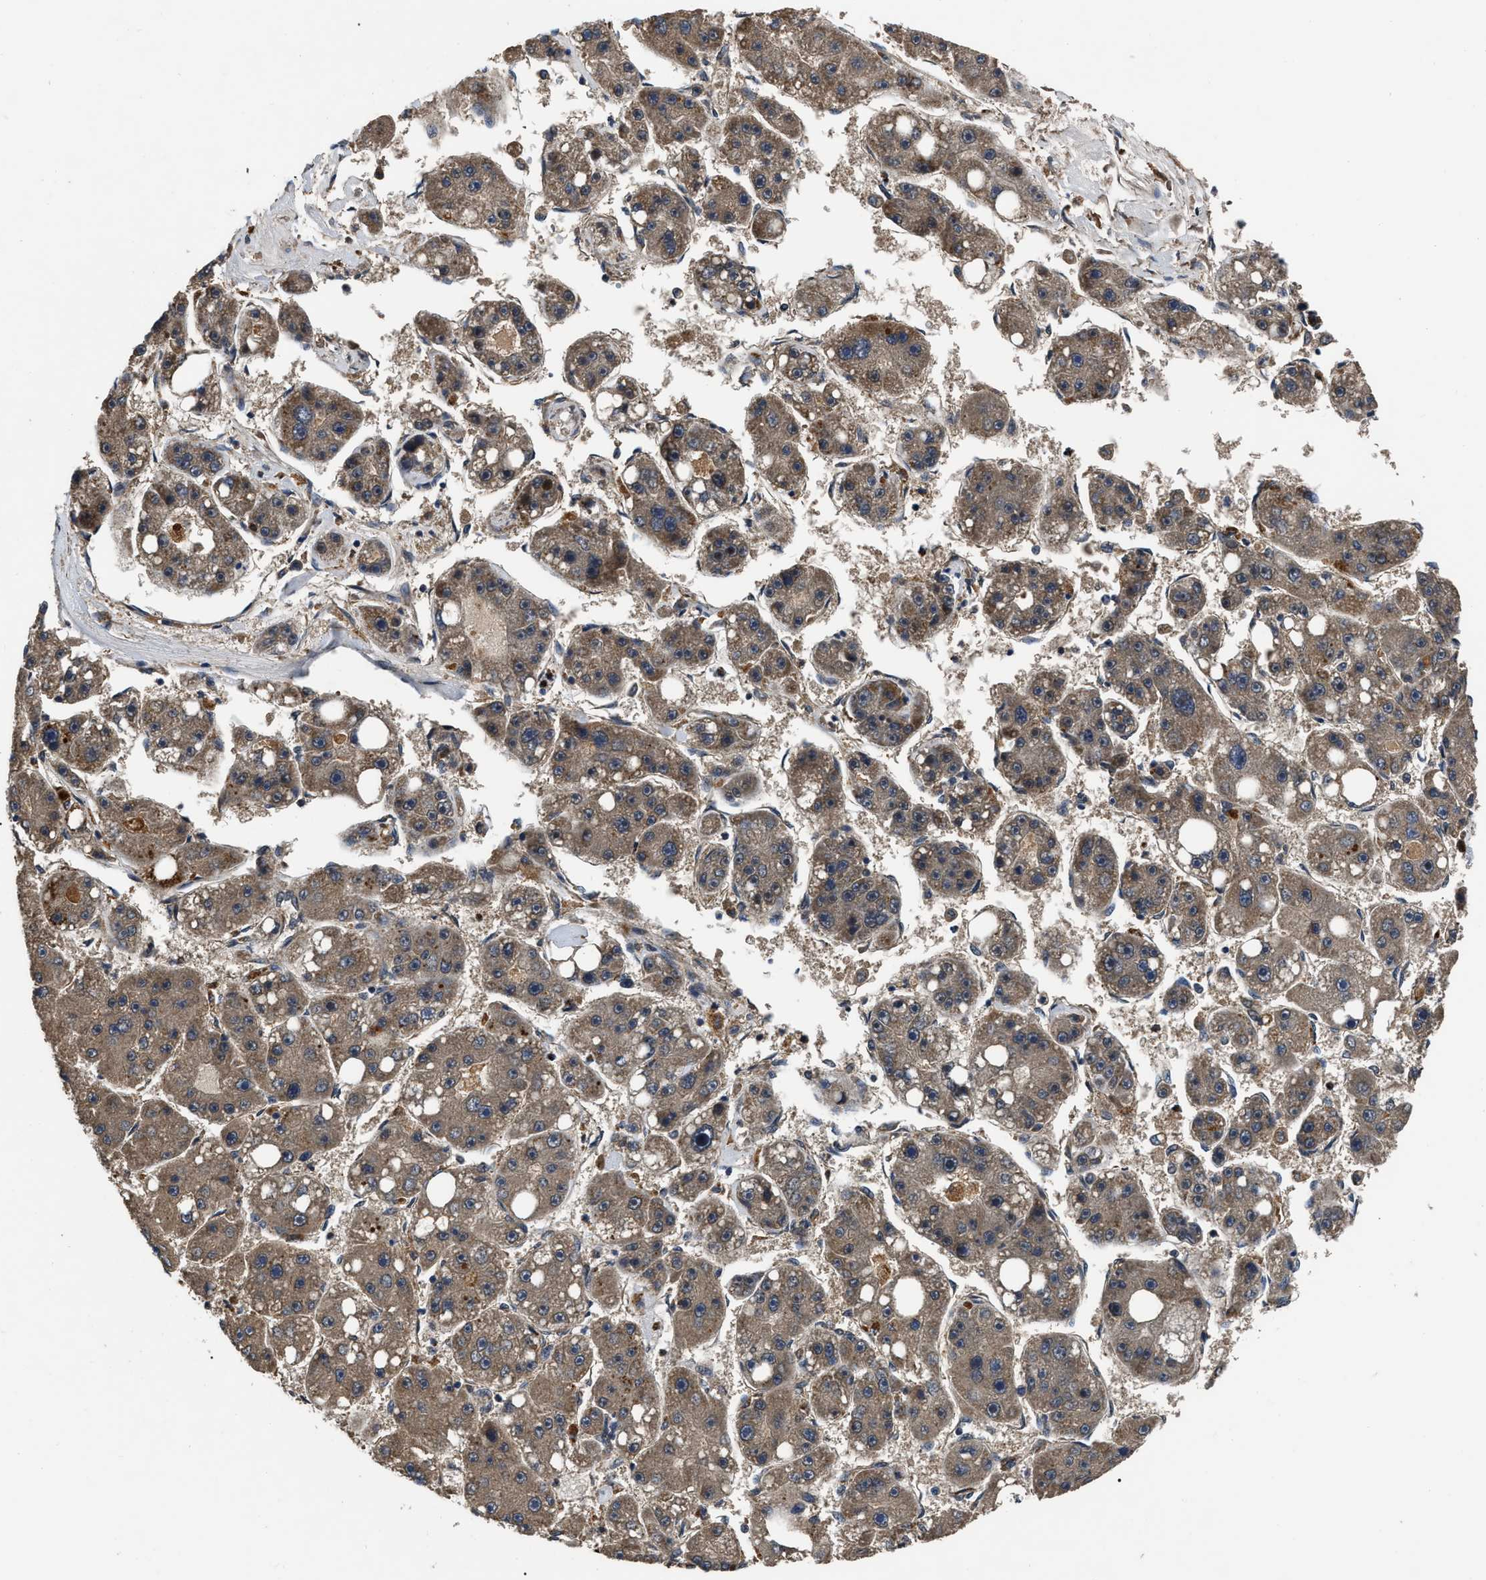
{"staining": {"intensity": "weak", "quantity": ">75%", "location": "cytoplasmic/membranous"}, "tissue": "liver cancer", "cell_type": "Tumor cells", "image_type": "cancer", "snomed": [{"axis": "morphology", "description": "Carcinoma, Hepatocellular, NOS"}, {"axis": "topography", "description": "Liver"}], "caption": "Liver cancer stained with immunohistochemistry exhibits weak cytoplasmic/membranous positivity in about >75% of tumor cells.", "gene": "PPWD1", "patient": {"sex": "female", "age": 61}}